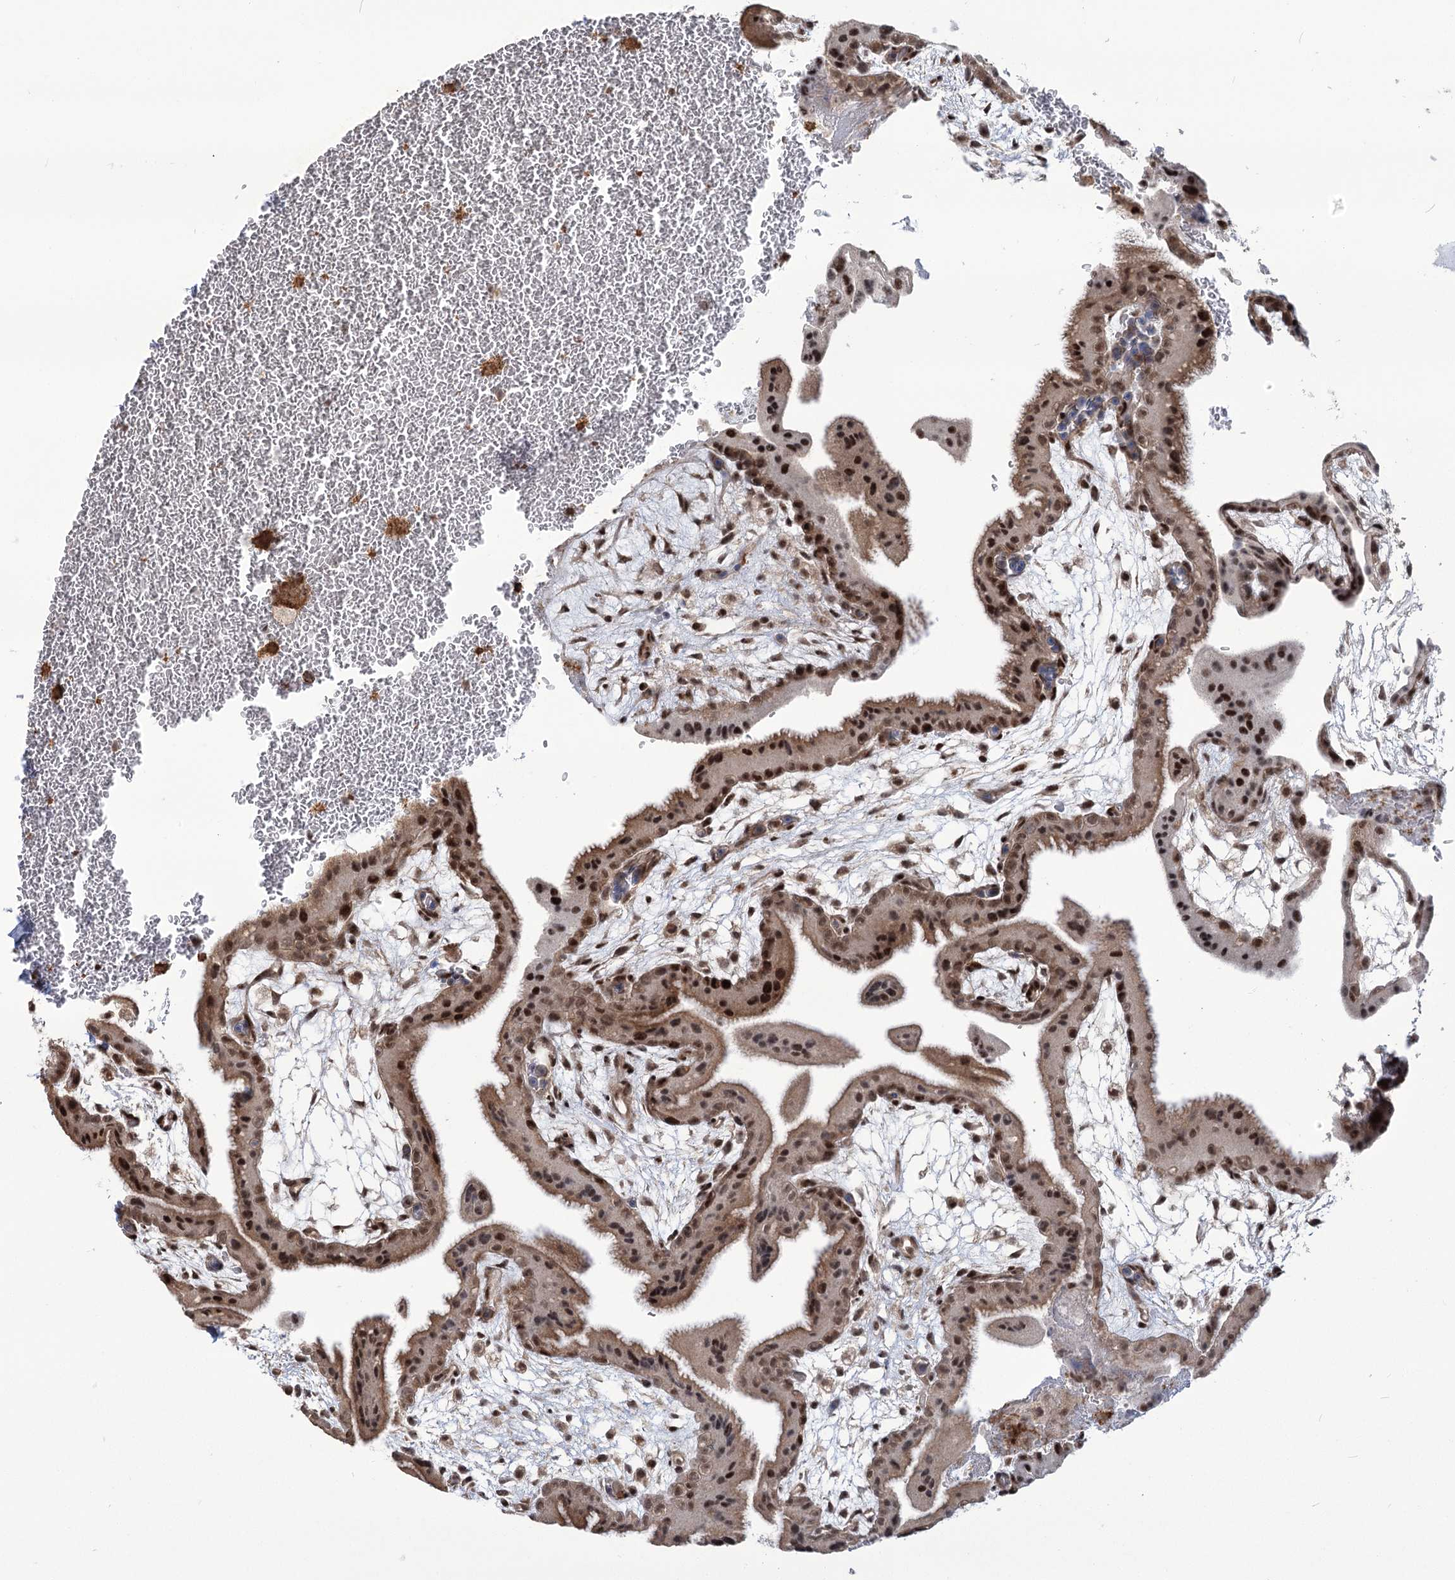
{"staining": {"intensity": "weak", "quantity": ">75%", "location": "nuclear"}, "tissue": "placenta", "cell_type": "Decidual cells", "image_type": "normal", "snomed": [{"axis": "morphology", "description": "Normal tissue, NOS"}, {"axis": "topography", "description": "Placenta"}], "caption": "Immunohistochemistry (DAB (3,3'-diaminobenzidine)) staining of benign placenta reveals weak nuclear protein positivity in about >75% of decidual cells.", "gene": "WBP1L", "patient": {"sex": "female", "age": 35}}